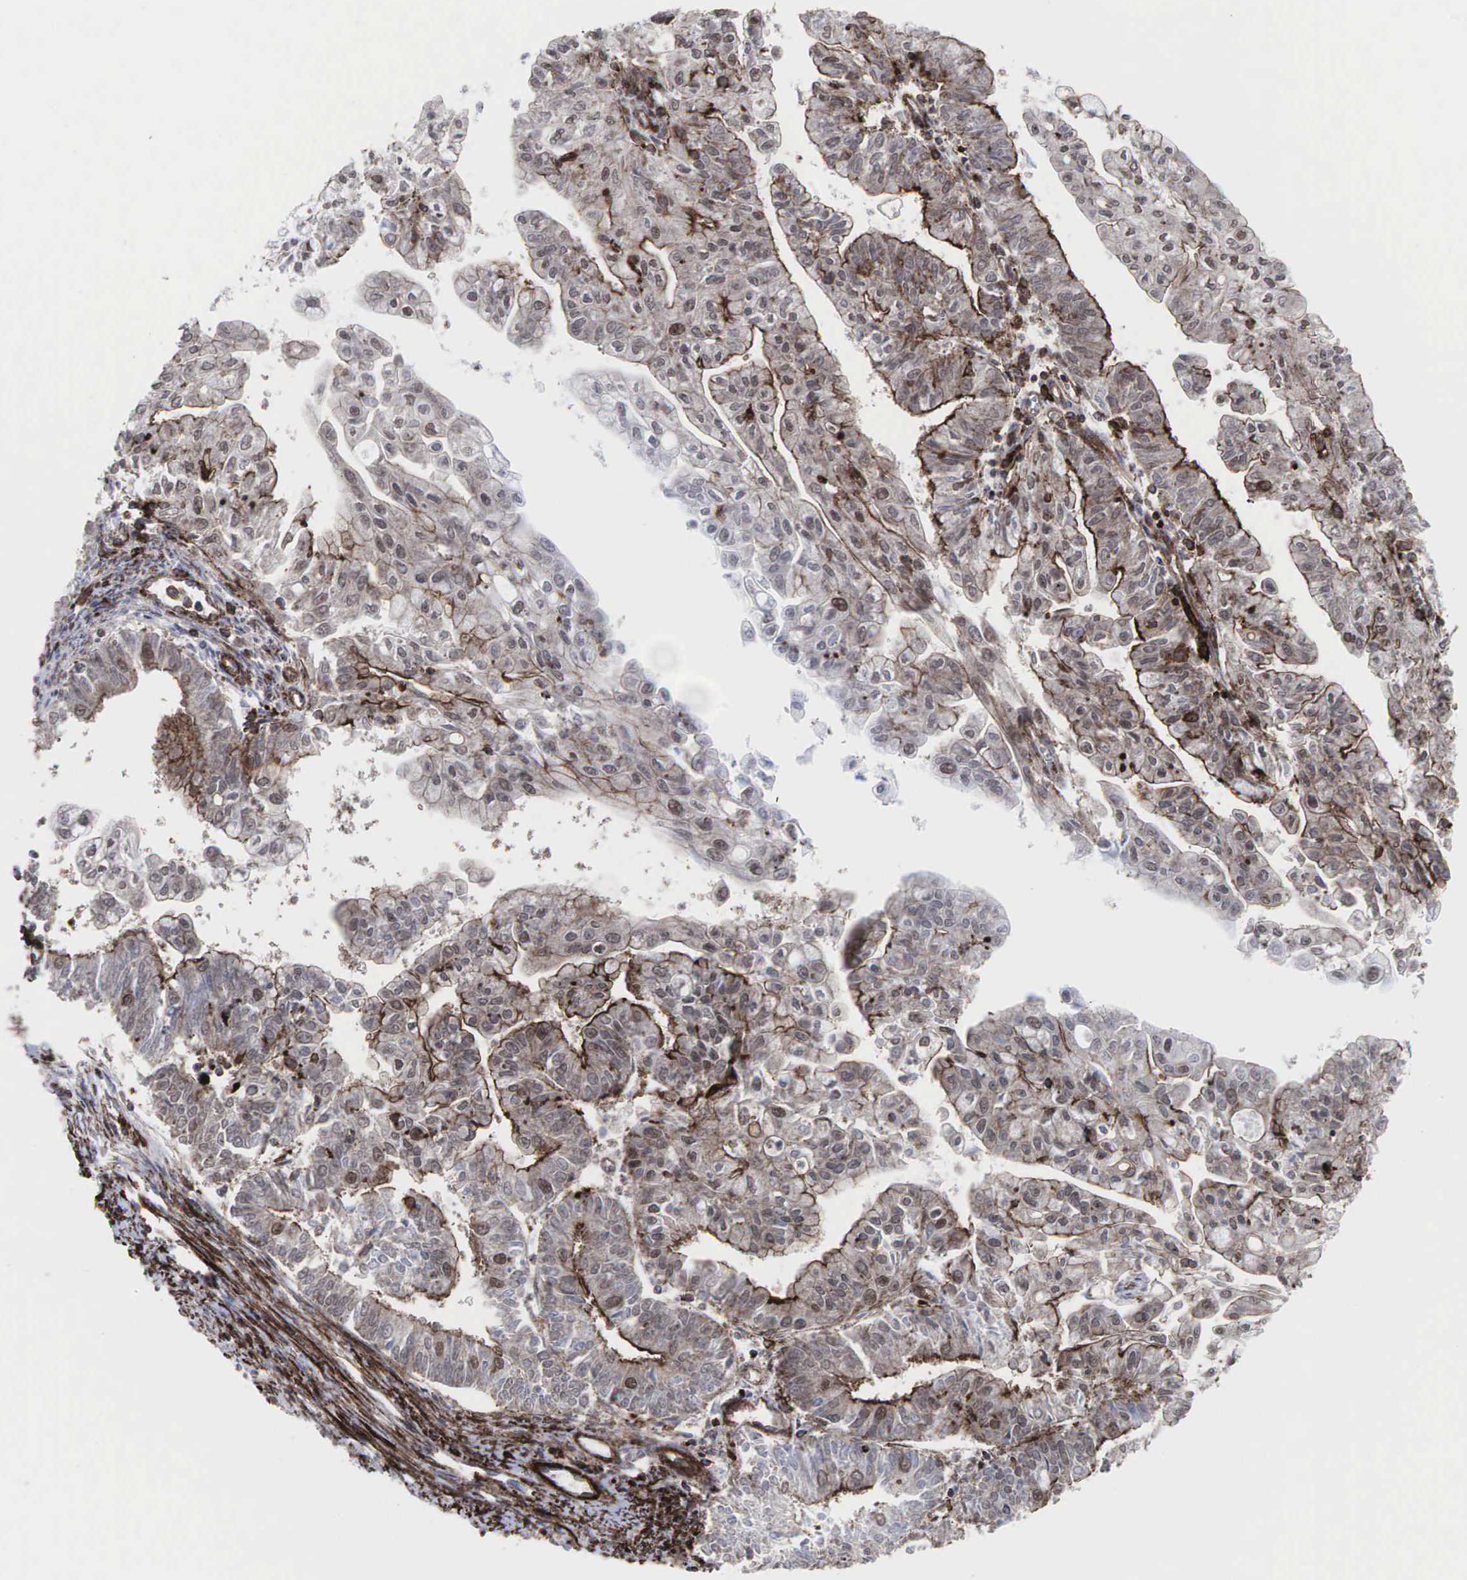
{"staining": {"intensity": "moderate", "quantity": ">75%", "location": "cytoplasmic/membranous"}, "tissue": "endometrial cancer", "cell_type": "Tumor cells", "image_type": "cancer", "snomed": [{"axis": "morphology", "description": "Adenocarcinoma, NOS"}, {"axis": "topography", "description": "Endometrium"}], "caption": "Protein staining of endometrial cancer (adenocarcinoma) tissue exhibits moderate cytoplasmic/membranous expression in approximately >75% of tumor cells.", "gene": "GPRASP1", "patient": {"sex": "female", "age": 75}}